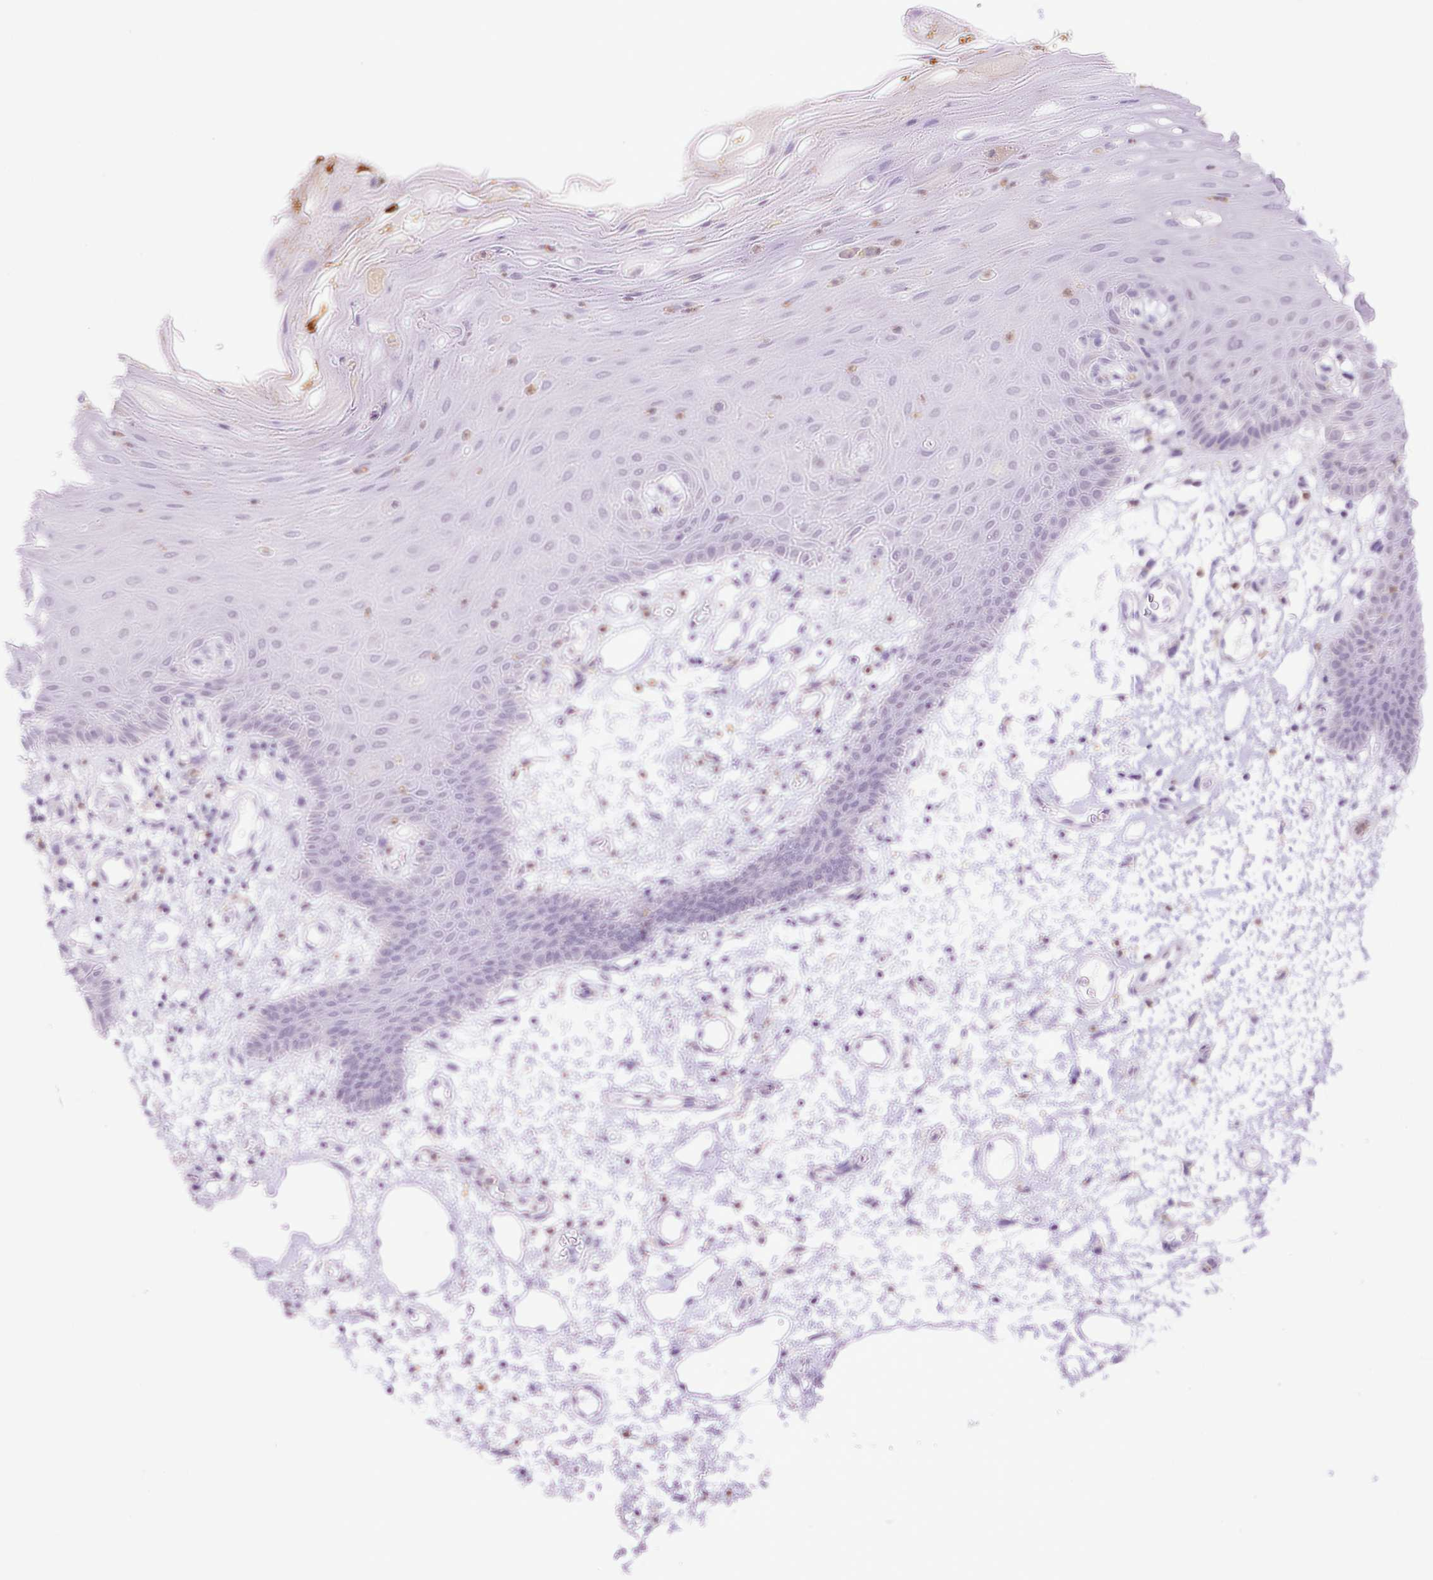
{"staining": {"intensity": "negative", "quantity": "none", "location": "none"}, "tissue": "oral mucosa", "cell_type": "Squamous epithelial cells", "image_type": "normal", "snomed": [{"axis": "morphology", "description": "Normal tissue, NOS"}, {"axis": "topography", "description": "Oral tissue"}], "caption": "Photomicrograph shows no significant protein expression in squamous epithelial cells of normal oral mucosa.", "gene": "MFSD3", "patient": {"sex": "female", "age": 59}}